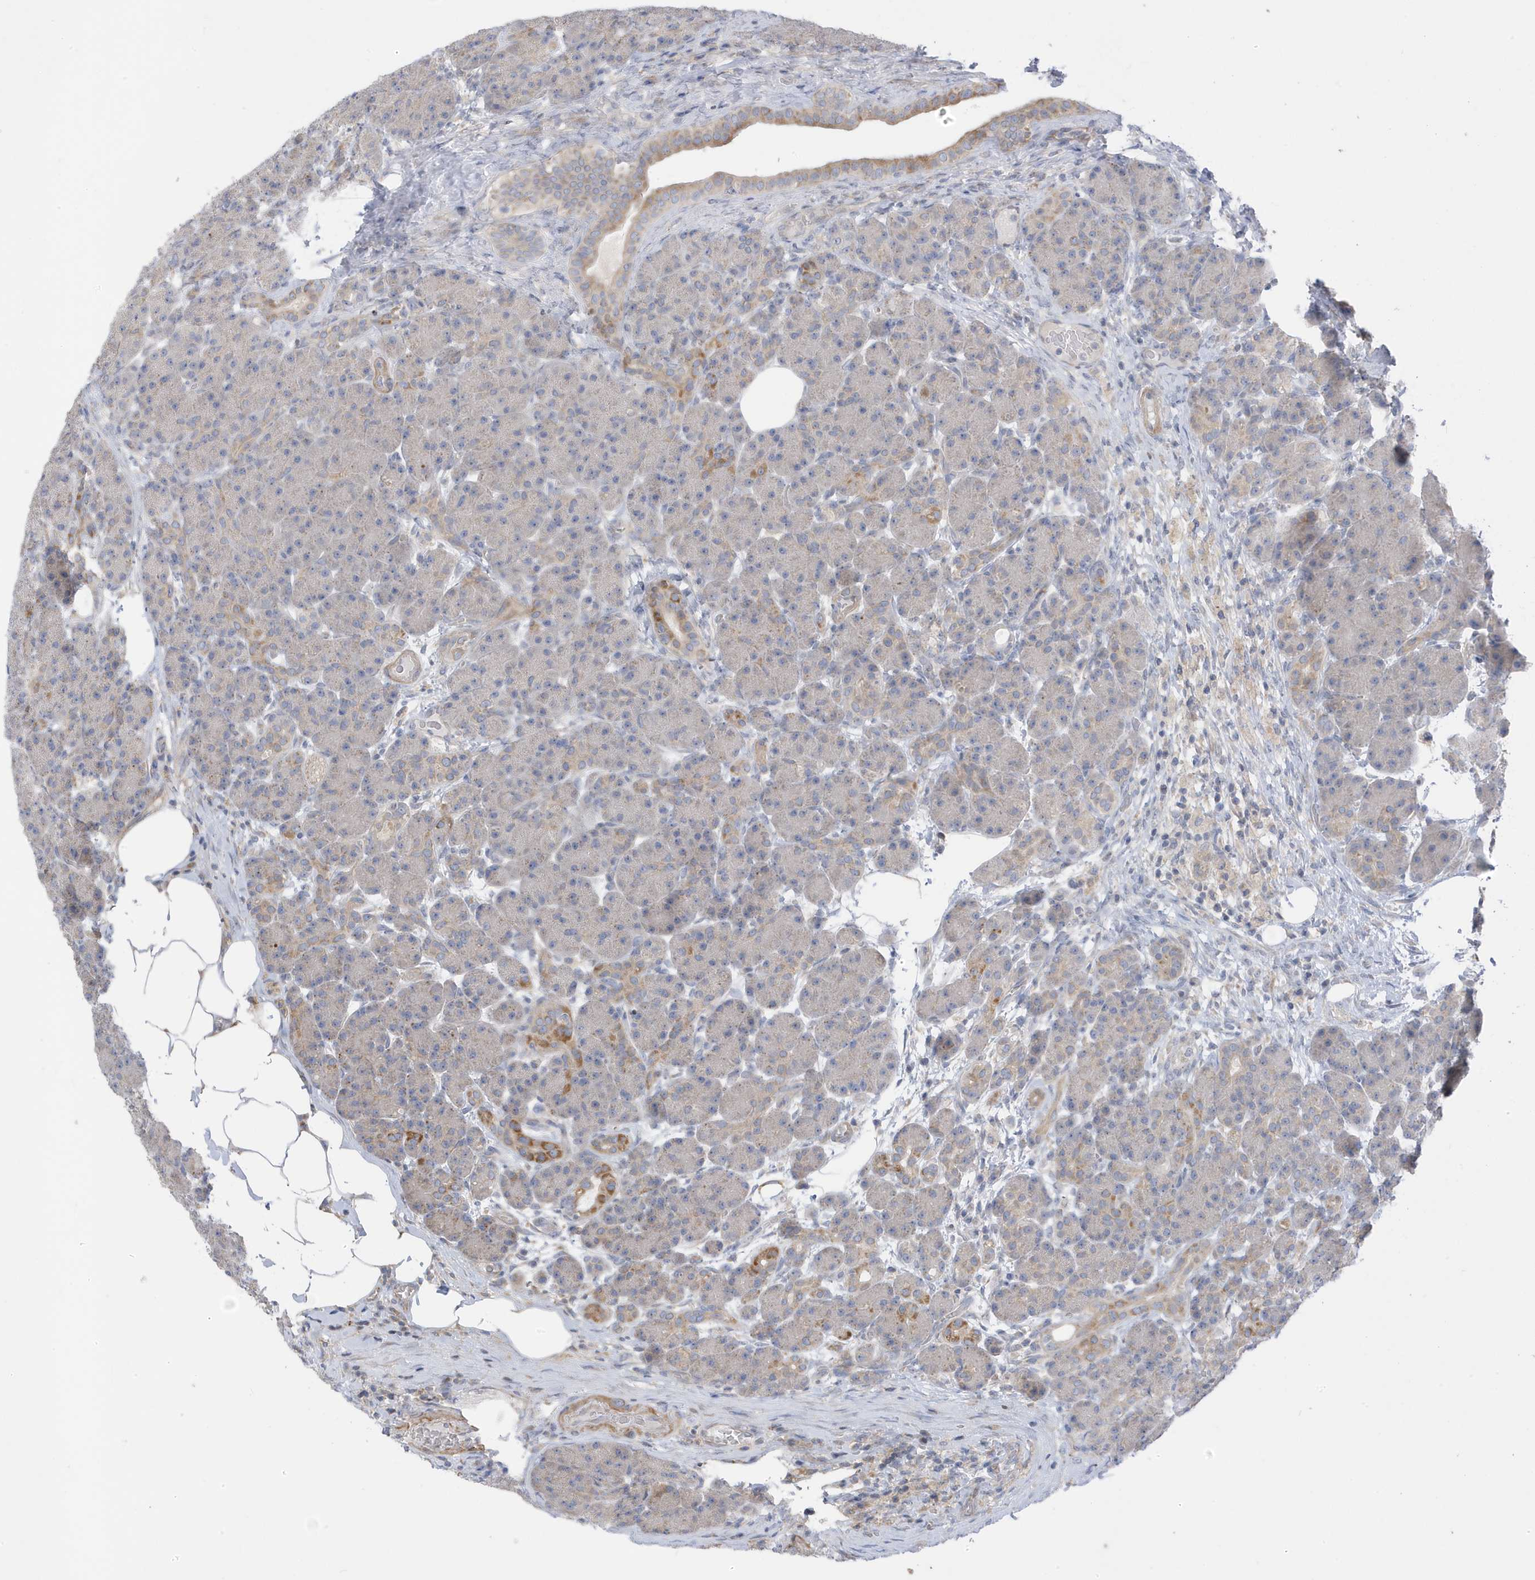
{"staining": {"intensity": "moderate", "quantity": "<25%", "location": "cytoplasmic/membranous"}, "tissue": "pancreas", "cell_type": "Exocrine glandular cells", "image_type": "normal", "snomed": [{"axis": "morphology", "description": "Normal tissue, NOS"}, {"axis": "topography", "description": "Pancreas"}], "caption": "Immunohistochemistry (IHC) staining of normal pancreas, which displays low levels of moderate cytoplasmic/membranous staining in about <25% of exocrine glandular cells indicating moderate cytoplasmic/membranous protein staining. The staining was performed using DAB (brown) for protein detection and nuclei were counterstained in hematoxylin (blue).", "gene": "ATP13A5", "patient": {"sex": "male", "age": 63}}